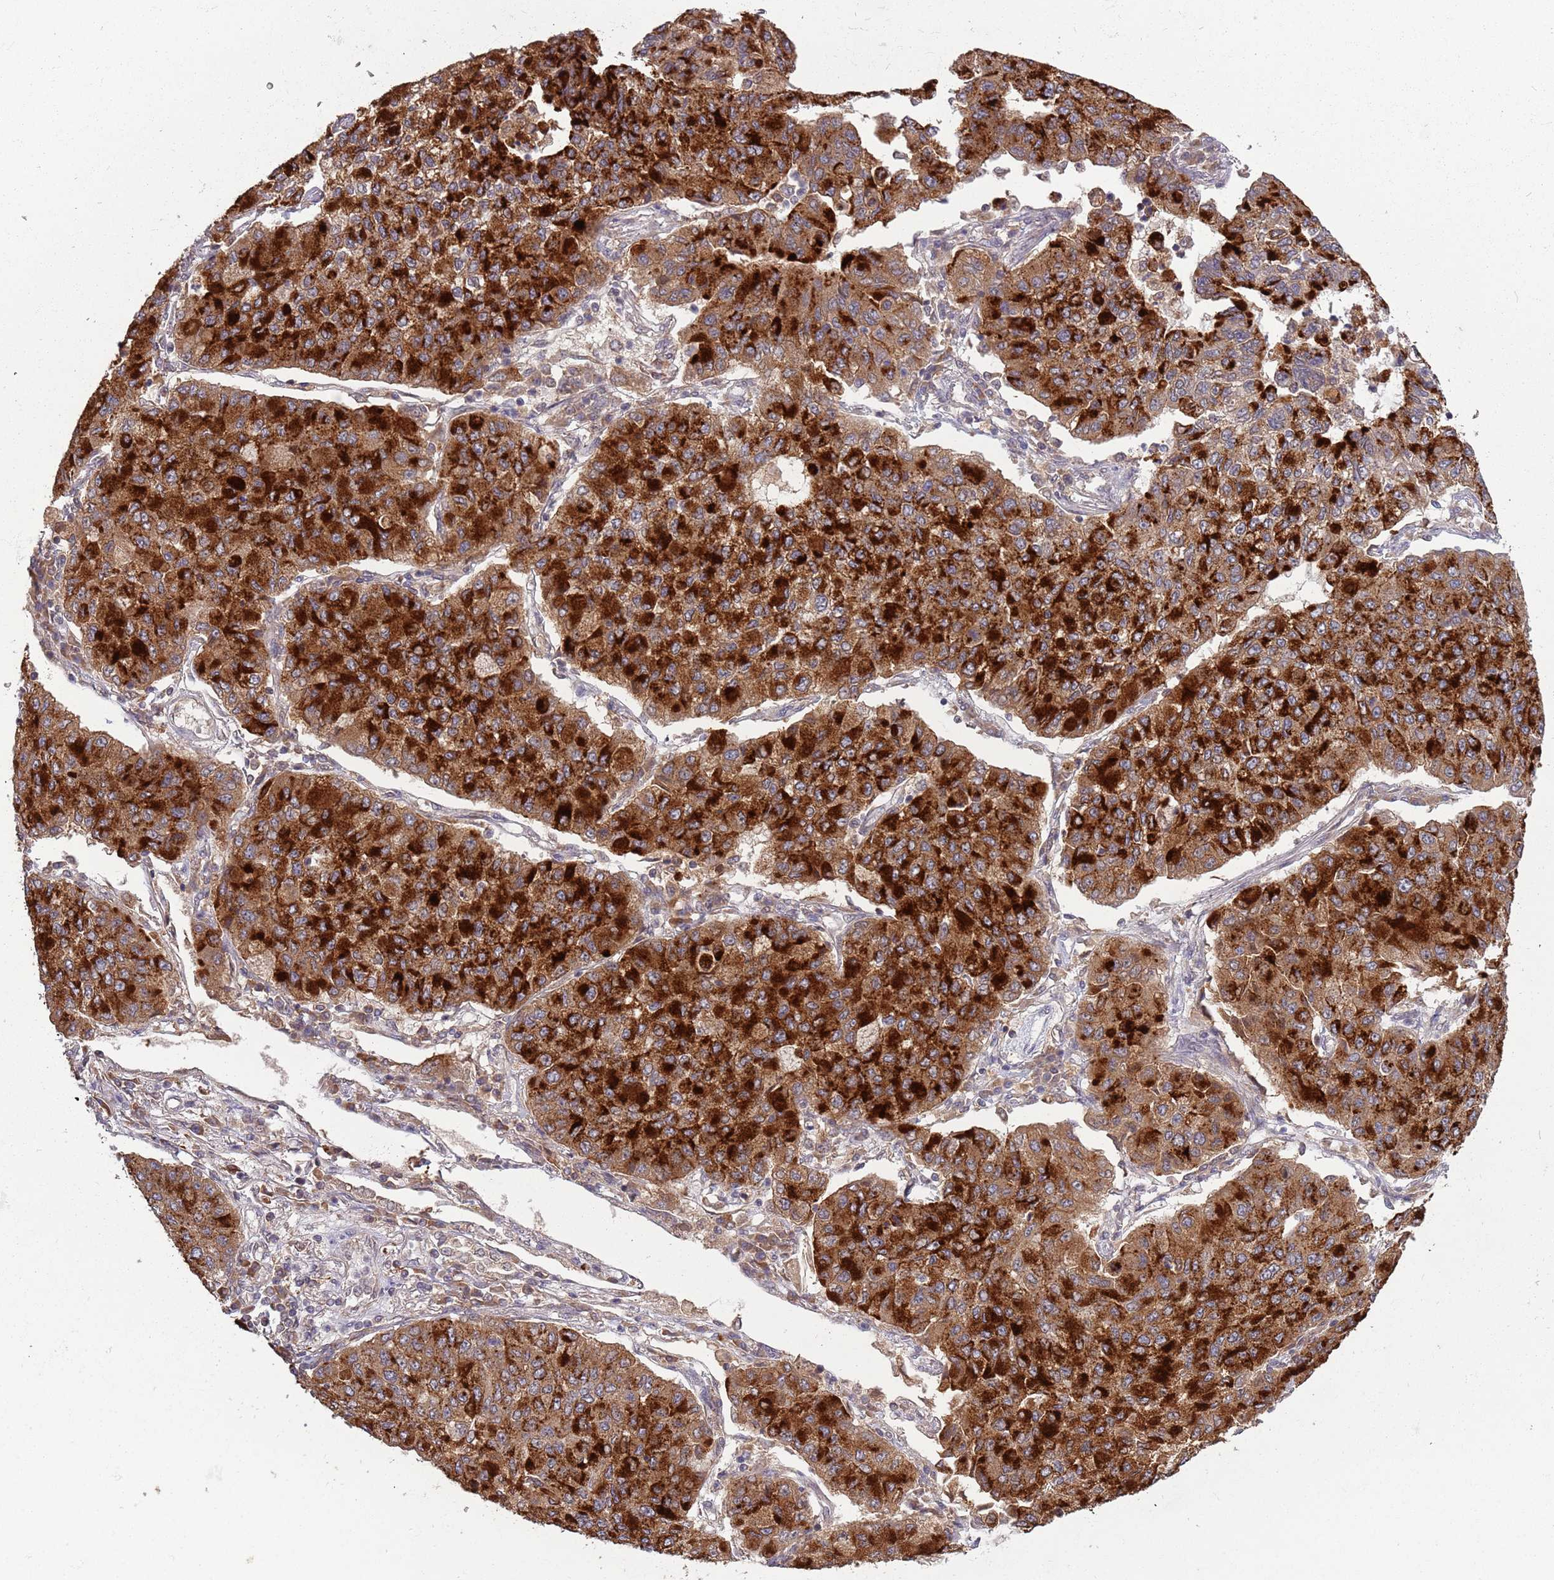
{"staining": {"intensity": "strong", "quantity": ">75%", "location": "cytoplasmic/membranous"}, "tissue": "lung cancer", "cell_type": "Tumor cells", "image_type": "cancer", "snomed": [{"axis": "morphology", "description": "Squamous cell carcinoma, NOS"}, {"axis": "topography", "description": "Lung"}], "caption": "Tumor cells demonstrate high levels of strong cytoplasmic/membranous staining in about >75% of cells in squamous cell carcinoma (lung).", "gene": "USP32", "patient": {"sex": "male", "age": 74}}